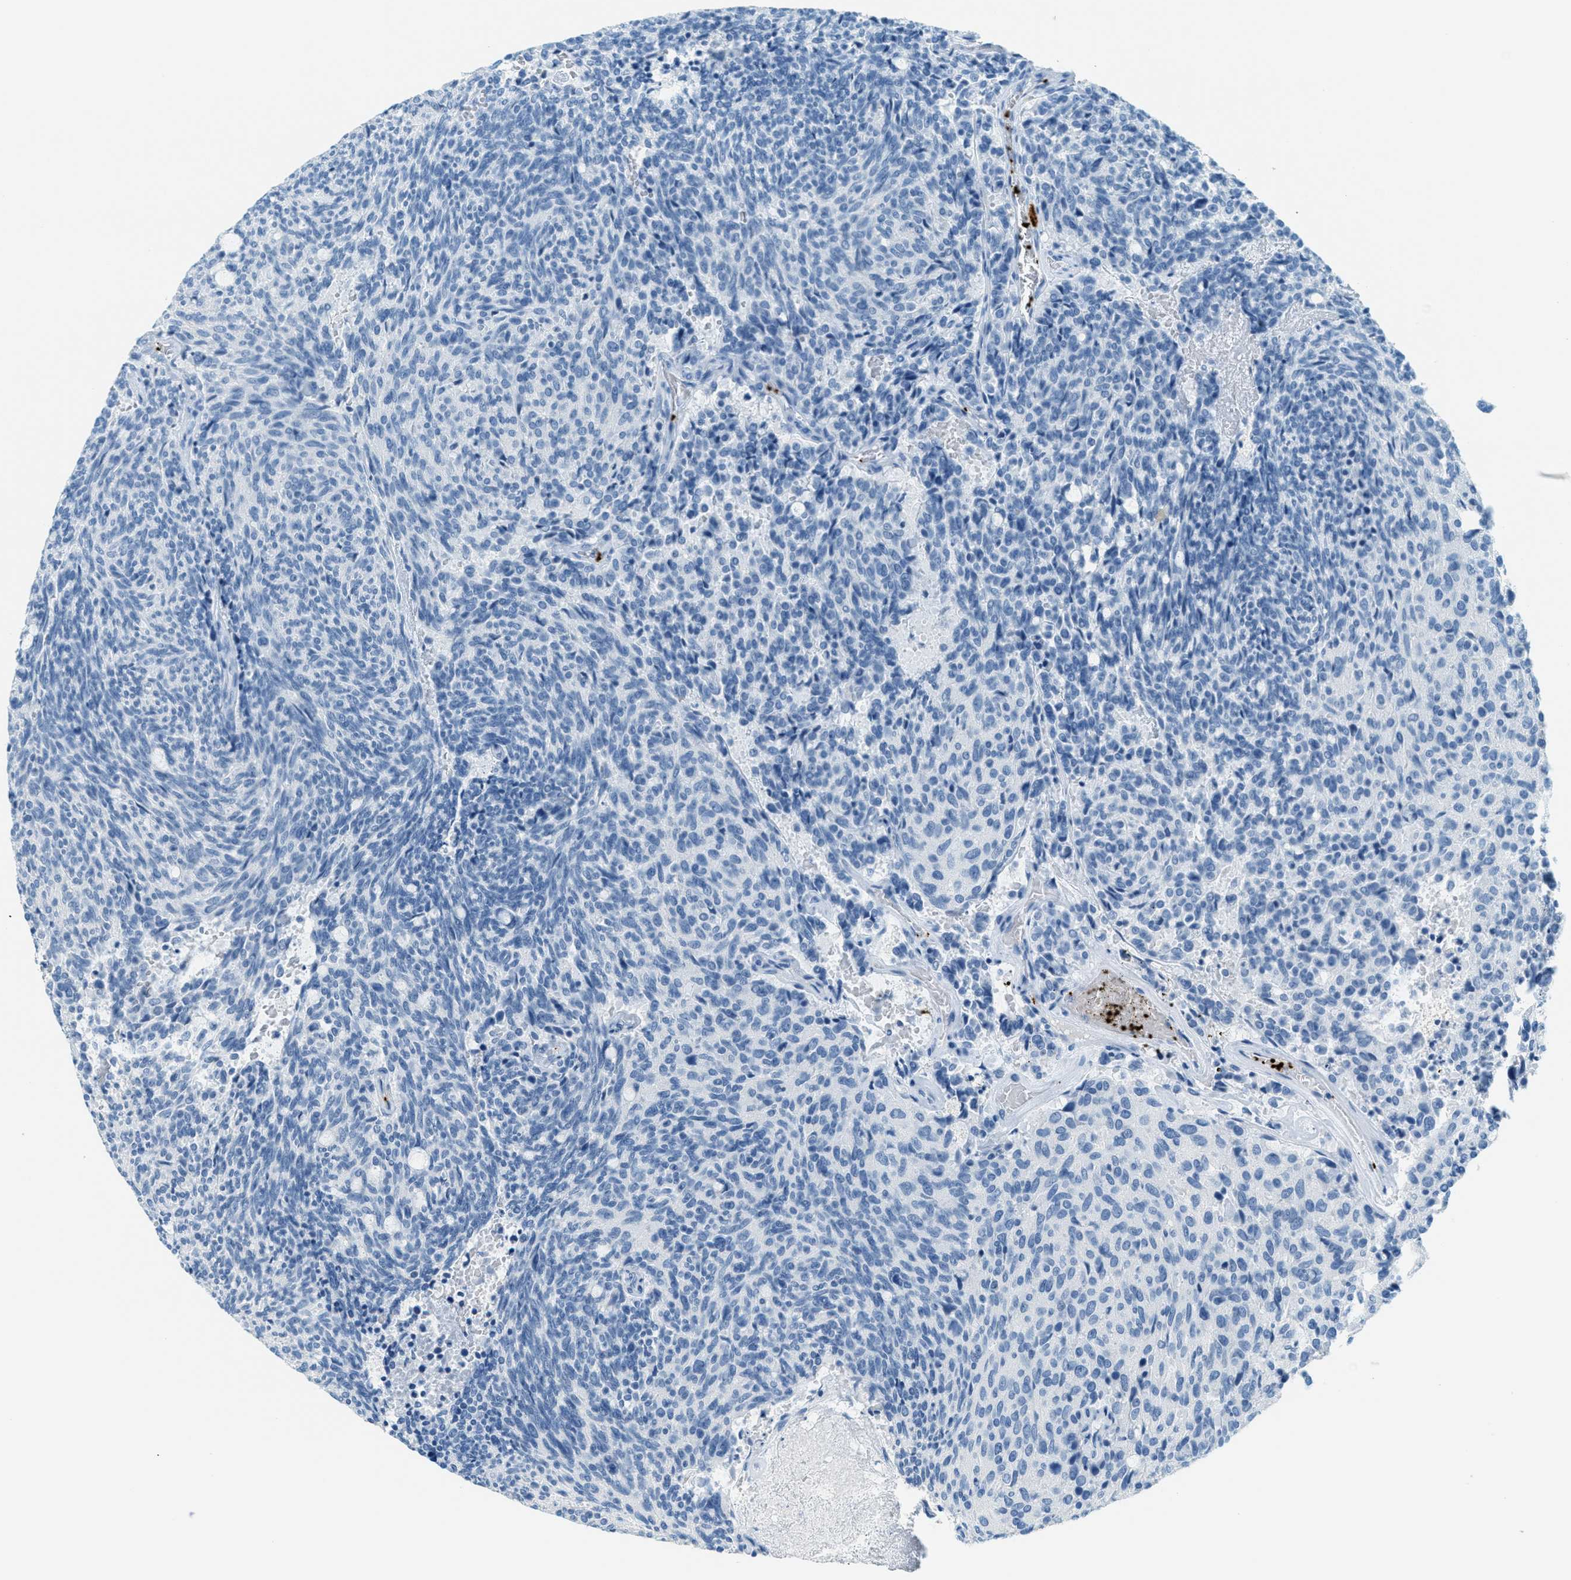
{"staining": {"intensity": "negative", "quantity": "none", "location": "none"}, "tissue": "carcinoid", "cell_type": "Tumor cells", "image_type": "cancer", "snomed": [{"axis": "morphology", "description": "Carcinoid, malignant, NOS"}, {"axis": "topography", "description": "Pancreas"}], "caption": "Histopathology image shows no protein expression in tumor cells of carcinoid (malignant) tissue.", "gene": "PPBP", "patient": {"sex": "female", "age": 54}}